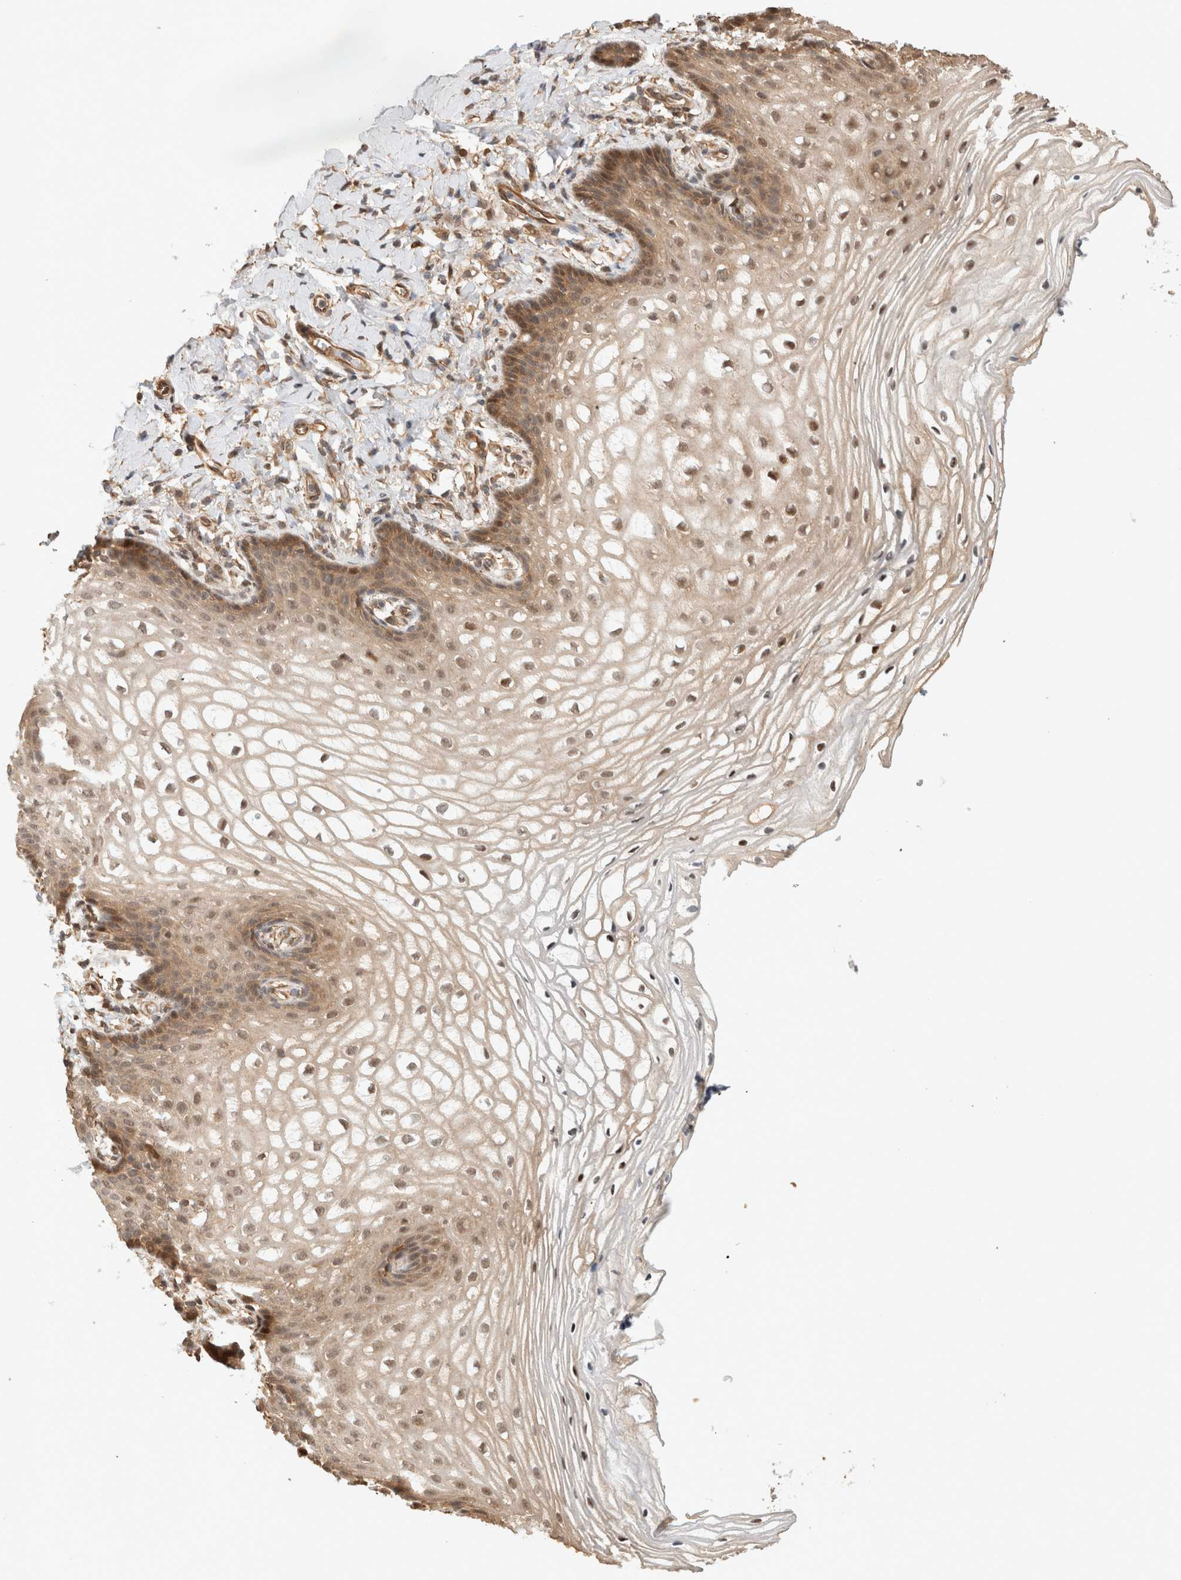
{"staining": {"intensity": "moderate", "quantity": ">75%", "location": "nuclear"}, "tissue": "vagina", "cell_type": "Squamous epithelial cells", "image_type": "normal", "snomed": [{"axis": "morphology", "description": "Normal tissue, NOS"}, {"axis": "topography", "description": "Vagina"}], "caption": "Brown immunohistochemical staining in benign human vagina displays moderate nuclear positivity in about >75% of squamous epithelial cells. Nuclei are stained in blue.", "gene": "OTUD6B", "patient": {"sex": "female", "age": 60}}